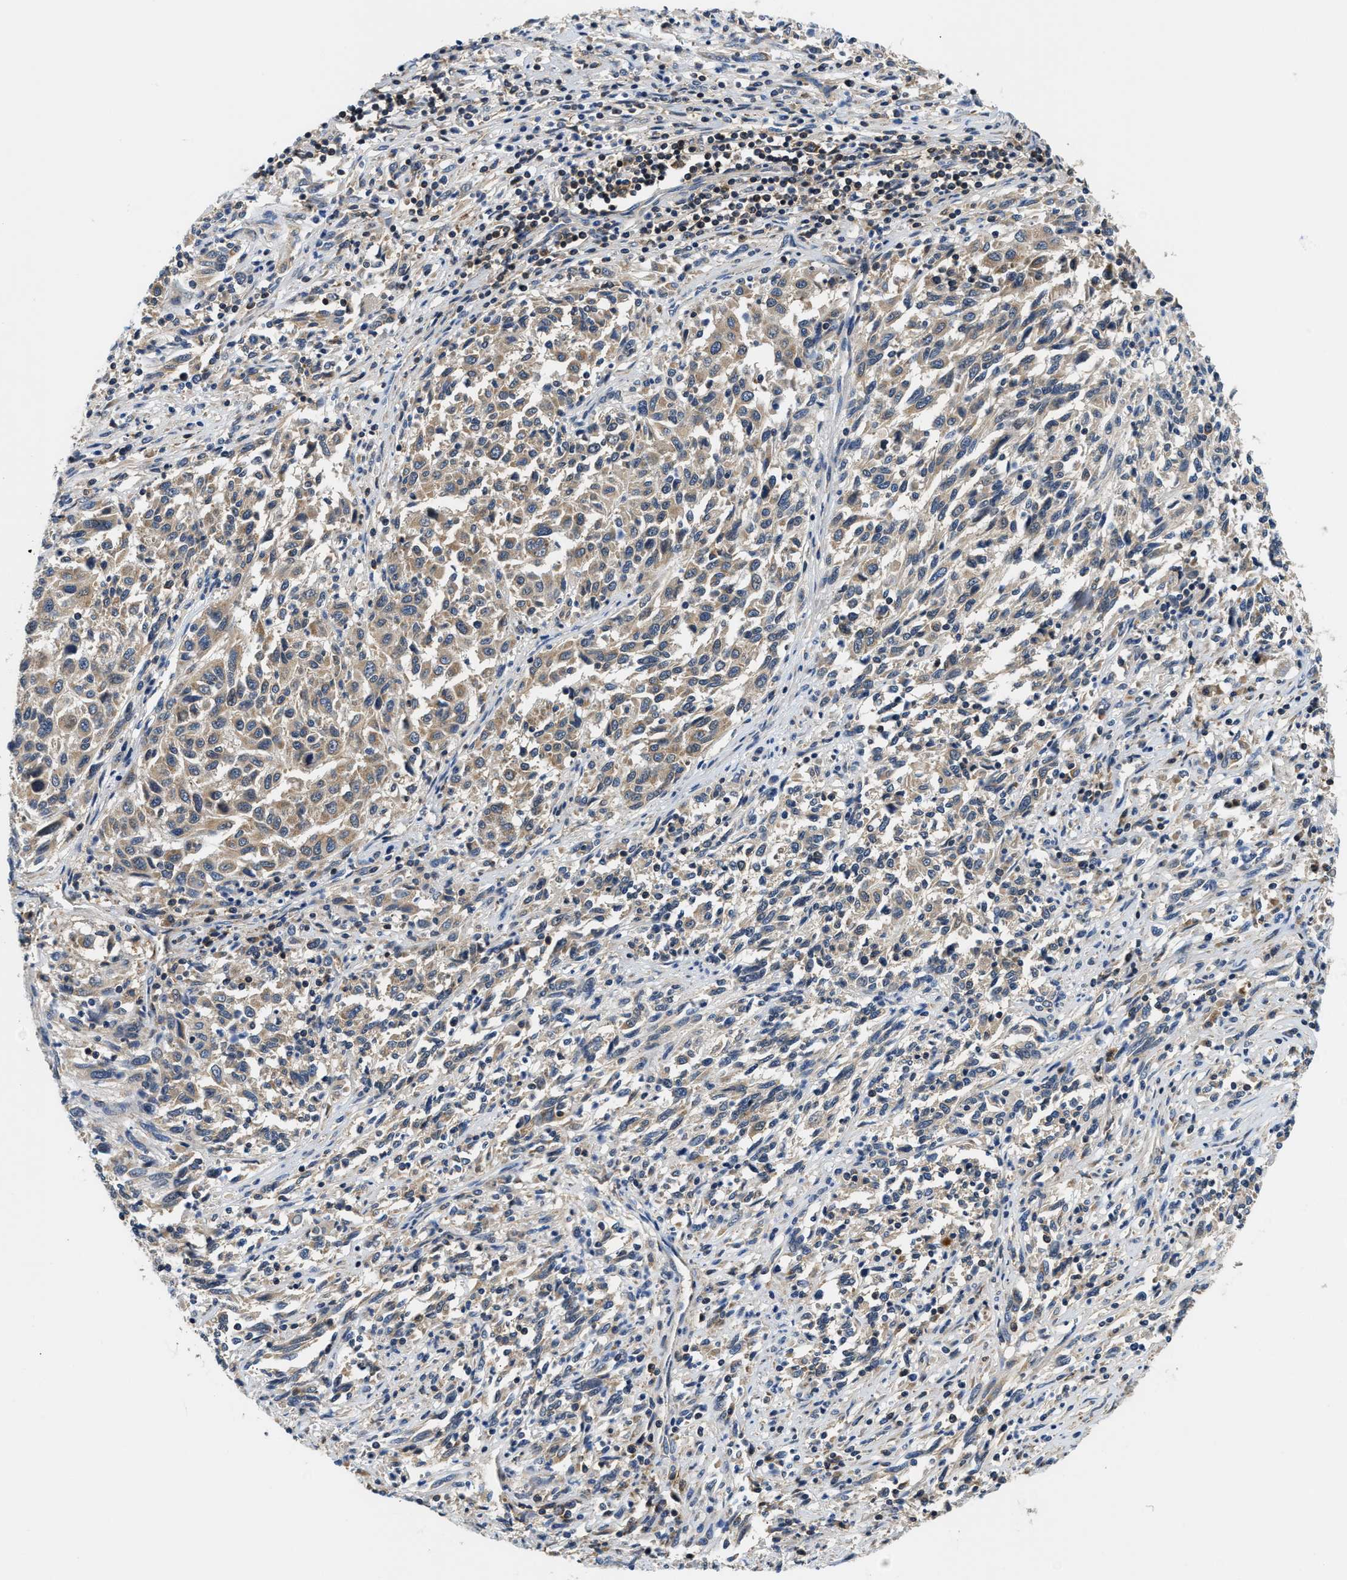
{"staining": {"intensity": "weak", "quantity": "25%-75%", "location": "cytoplasmic/membranous"}, "tissue": "melanoma", "cell_type": "Tumor cells", "image_type": "cancer", "snomed": [{"axis": "morphology", "description": "Malignant melanoma, Metastatic site"}, {"axis": "topography", "description": "Lymph node"}], "caption": "DAB (3,3'-diaminobenzidine) immunohistochemical staining of human malignant melanoma (metastatic site) exhibits weak cytoplasmic/membranous protein positivity in about 25%-75% of tumor cells. (DAB (3,3'-diaminobenzidine) IHC, brown staining for protein, blue staining for nuclei).", "gene": "CCM2", "patient": {"sex": "male", "age": 61}}